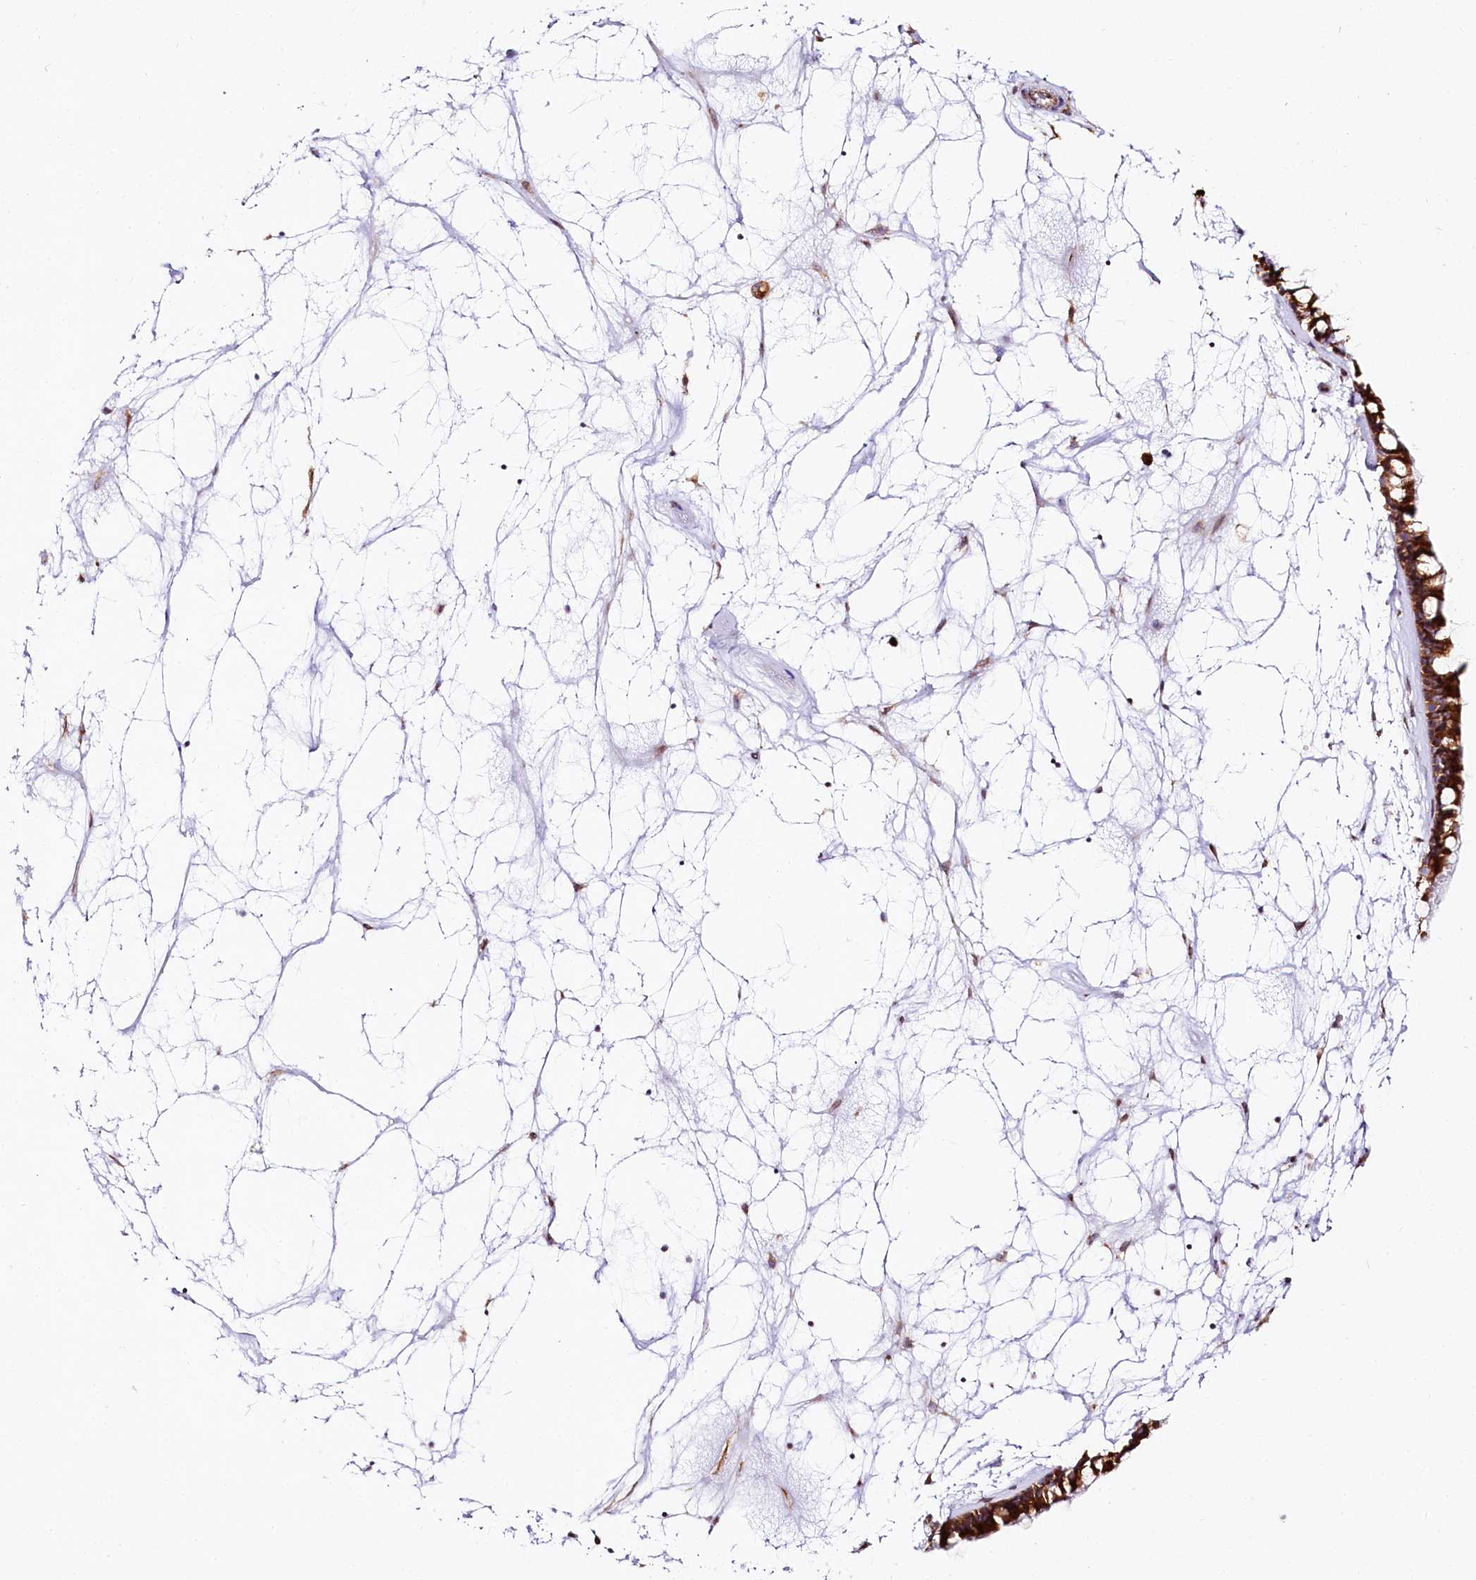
{"staining": {"intensity": "strong", "quantity": ">75%", "location": "cytoplasmic/membranous"}, "tissue": "nasopharynx", "cell_type": "Respiratory epithelial cells", "image_type": "normal", "snomed": [{"axis": "morphology", "description": "Normal tissue, NOS"}, {"axis": "topography", "description": "Nasopharynx"}], "caption": "Unremarkable nasopharynx exhibits strong cytoplasmic/membranous positivity in approximately >75% of respiratory epithelial cells, visualized by immunohistochemistry. (DAB IHC with brightfield microscopy, high magnification).", "gene": "CNPY2", "patient": {"sex": "male", "age": 64}}